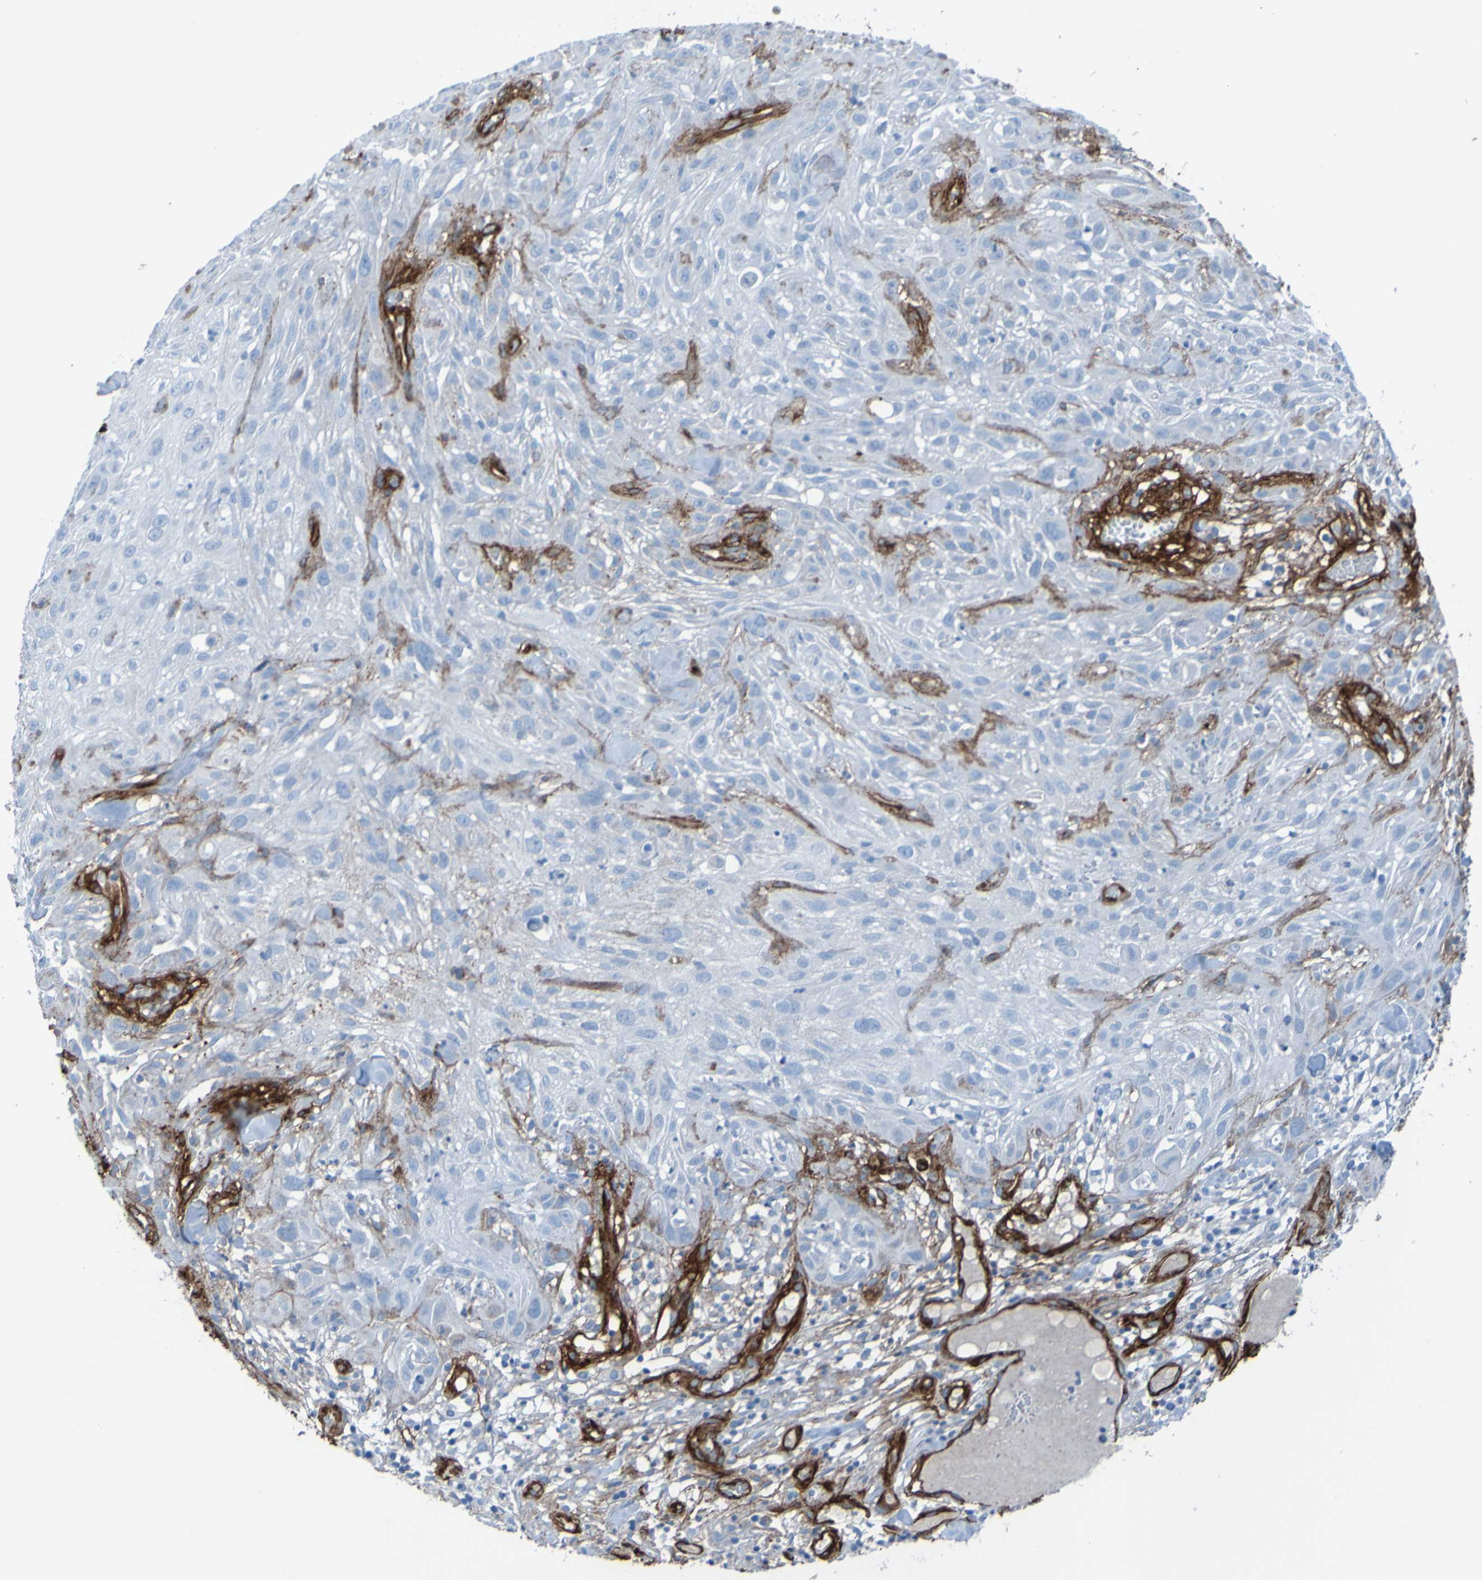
{"staining": {"intensity": "negative", "quantity": "none", "location": "none"}, "tissue": "skin cancer", "cell_type": "Tumor cells", "image_type": "cancer", "snomed": [{"axis": "morphology", "description": "Squamous cell carcinoma, NOS"}, {"axis": "topography", "description": "Skin"}], "caption": "This micrograph is of skin cancer stained with immunohistochemistry (IHC) to label a protein in brown with the nuclei are counter-stained blue. There is no positivity in tumor cells. The staining was performed using DAB to visualize the protein expression in brown, while the nuclei were stained in blue with hematoxylin (Magnification: 20x).", "gene": "COL4A2", "patient": {"sex": "male", "age": 75}}